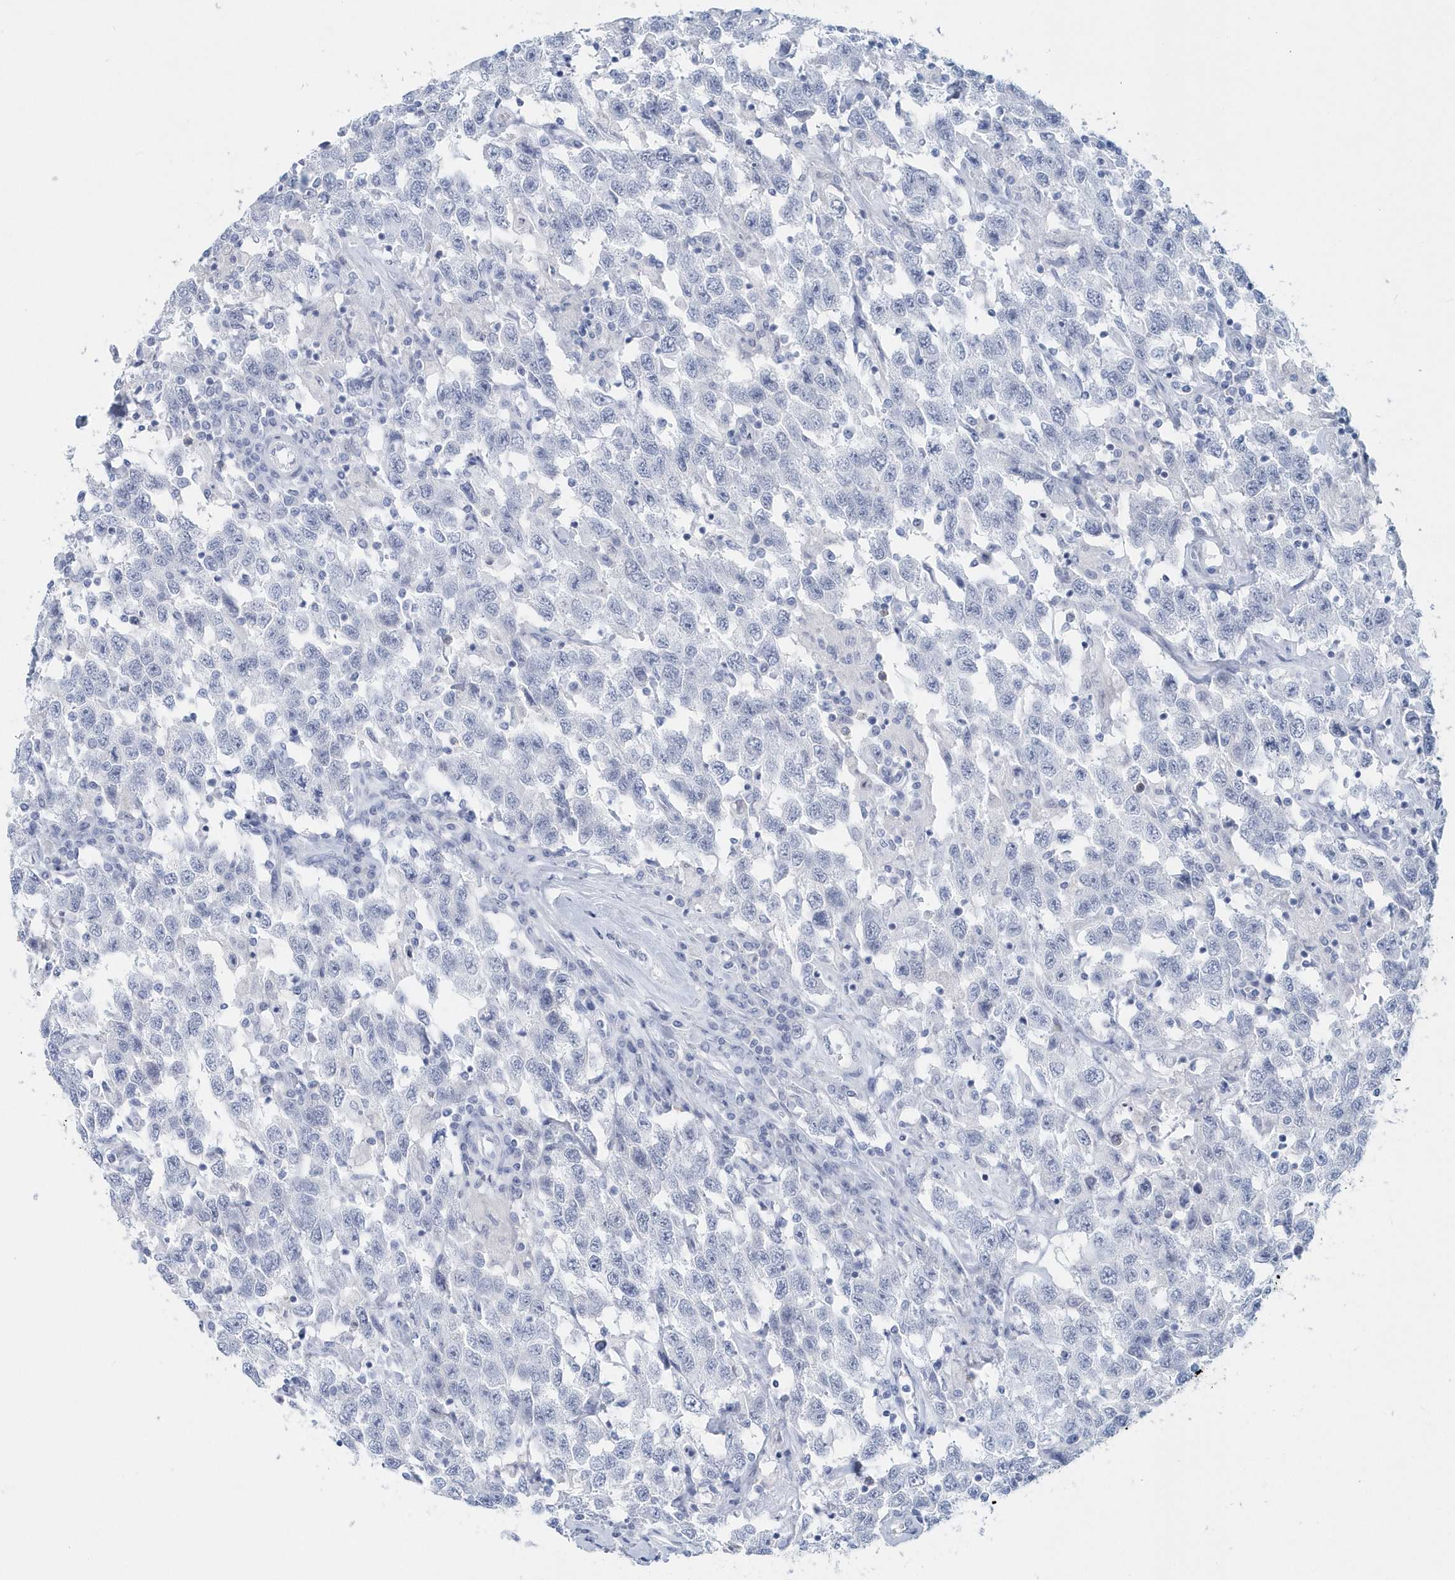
{"staining": {"intensity": "negative", "quantity": "none", "location": "none"}, "tissue": "testis cancer", "cell_type": "Tumor cells", "image_type": "cancer", "snomed": [{"axis": "morphology", "description": "Seminoma, NOS"}, {"axis": "topography", "description": "Testis"}], "caption": "There is no significant staining in tumor cells of seminoma (testis).", "gene": "PTPRO", "patient": {"sex": "male", "age": 41}}